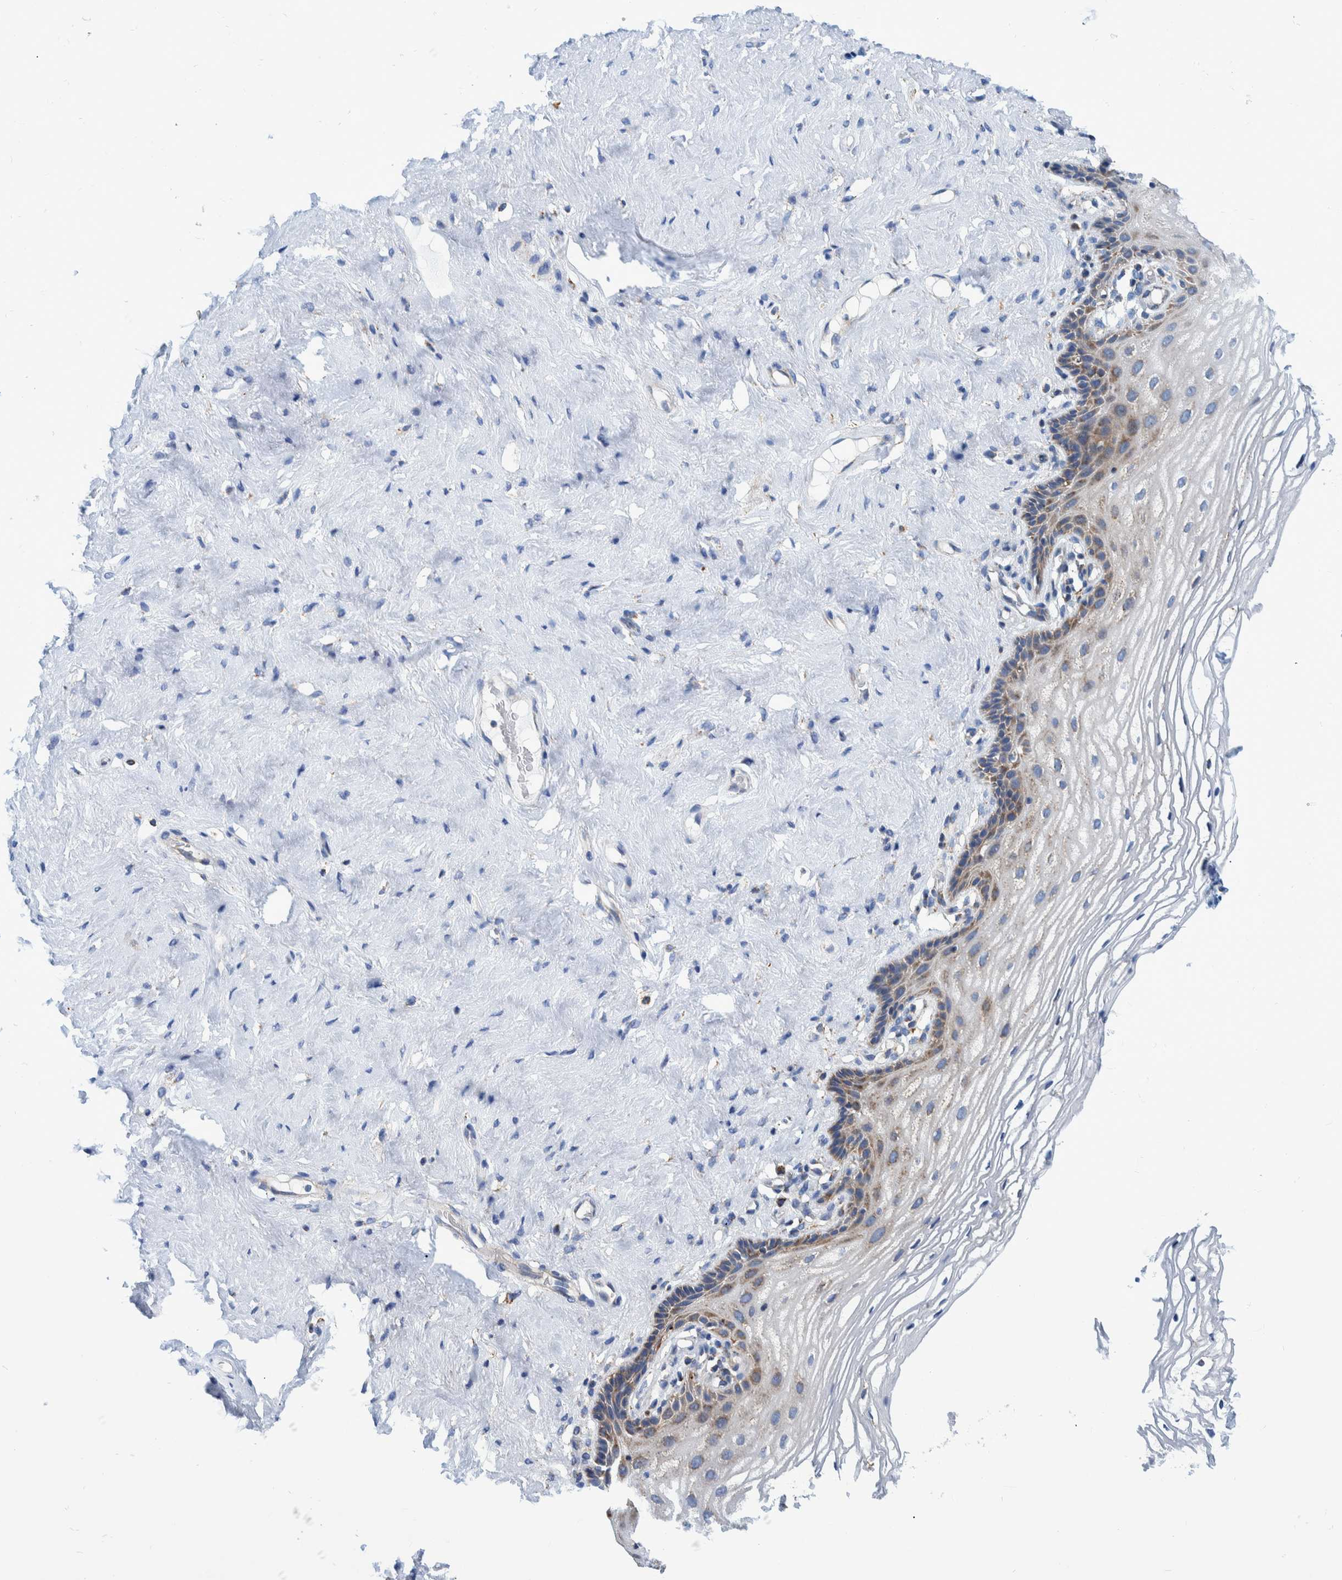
{"staining": {"intensity": "moderate", "quantity": "<25%", "location": "cytoplasmic/membranous"}, "tissue": "vagina", "cell_type": "Squamous epithelial cells", "image_type": "normal", "snomed": [{"axis": "morphology", "description": "Normal tissue, NOS"}, {"axis": "morphology", "description": "Adenocarcinoma, NOS"}, {"axis": "topography", "description": "Rectum"}, {"axis": "topography", "description": "Vagina"}], "caption": "Normal vagina reveals moderate cytoplasmic/membranous staining in approximately <25% of squamous epithelial cells Nuclei are stained in blue..", "gene": "BZW2", "patient": {"sex": "female", "age": 71}}